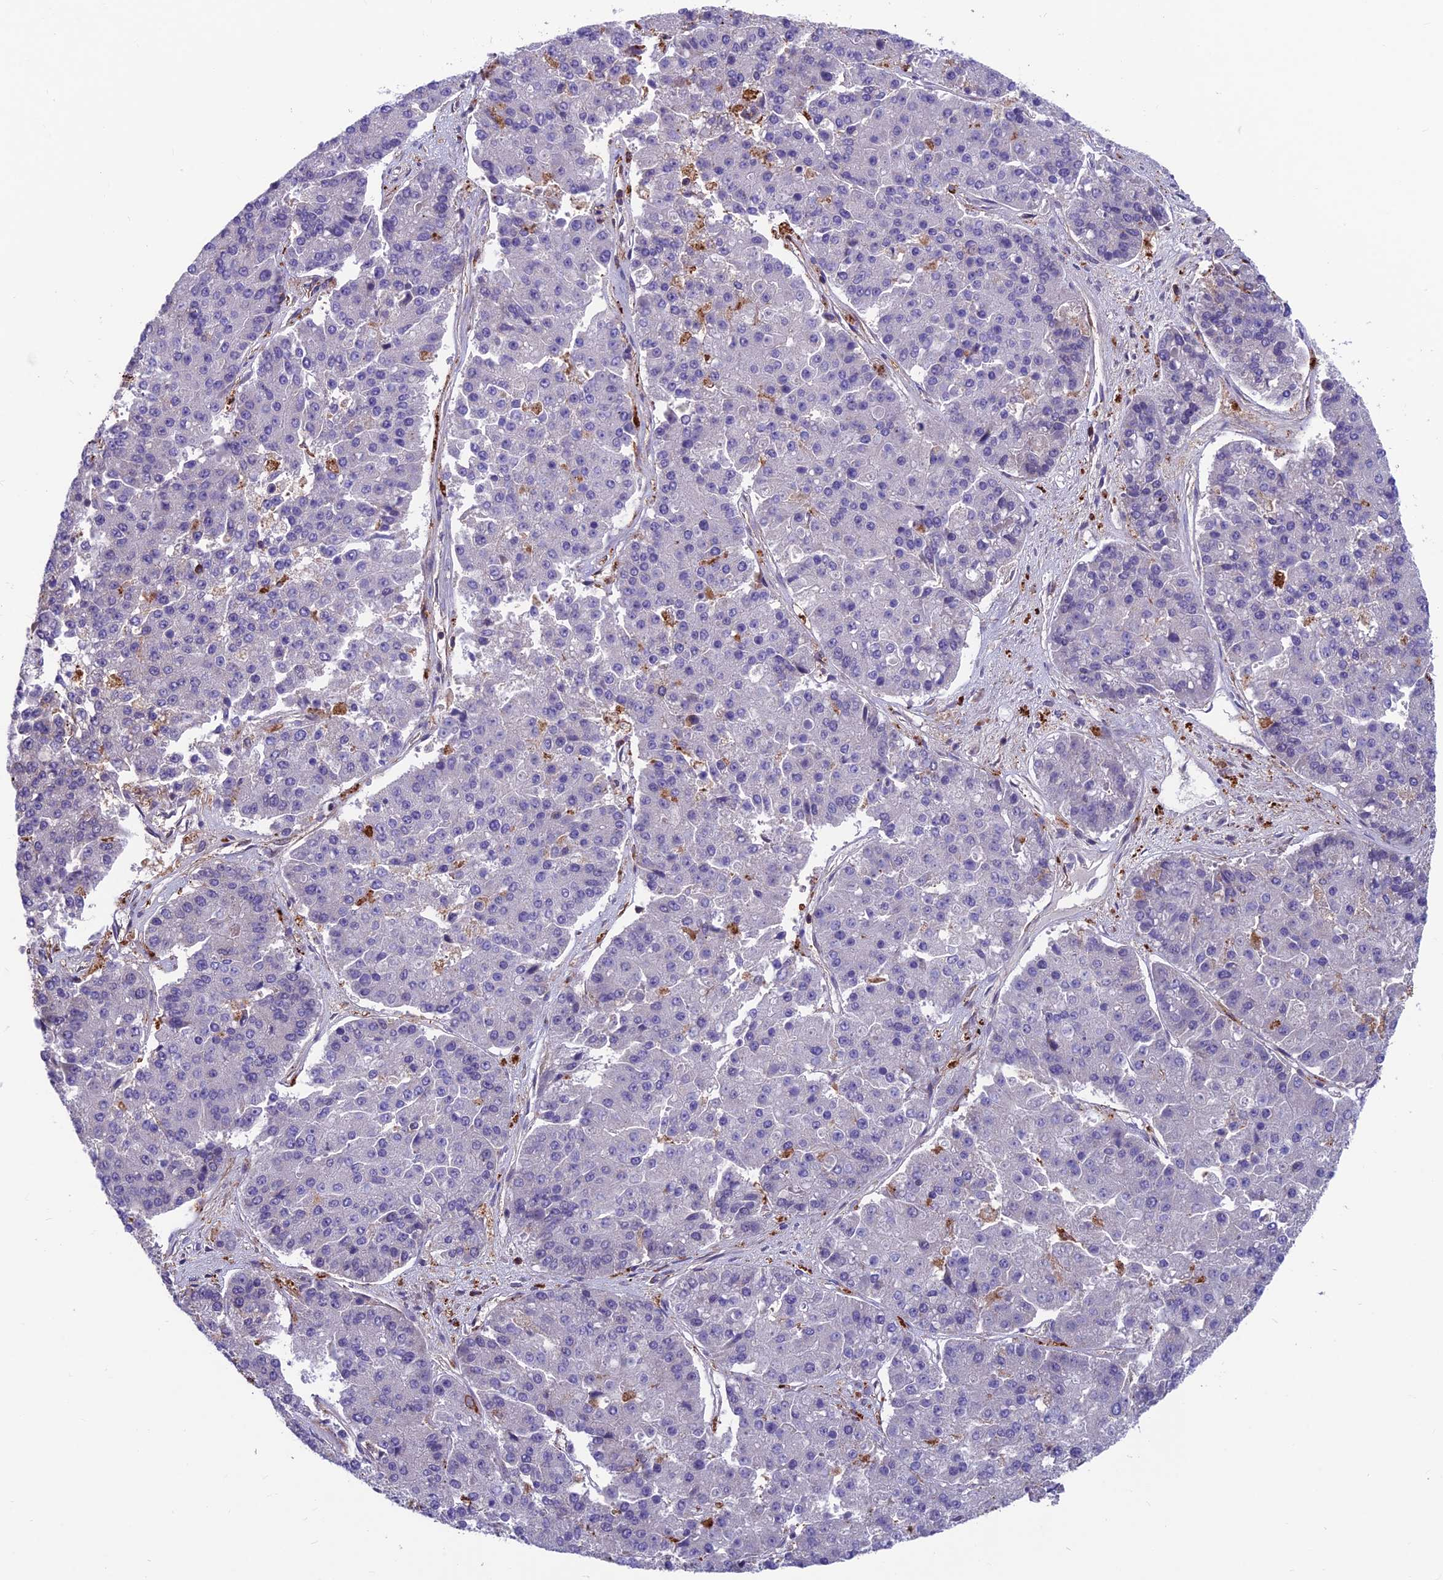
{"staining": {"intensity": "negative", "quantity": "none", "location": "none"}, "tissue": "pancreatic cancer", "cell_type": "Tumor cells", "image_type": "cancer", "snomed": [{"axis": "morphology", "description": "Adenocarcinoma, NOS"}, {"axis": "topography", "description": "Pancreas"}], "caption": "Tumor cells are negative for brown protein staining in adenocarcinoma (pancreatic).", "gene": "RTN4RL1", "patient": {"sex": "male", "age": 50}}